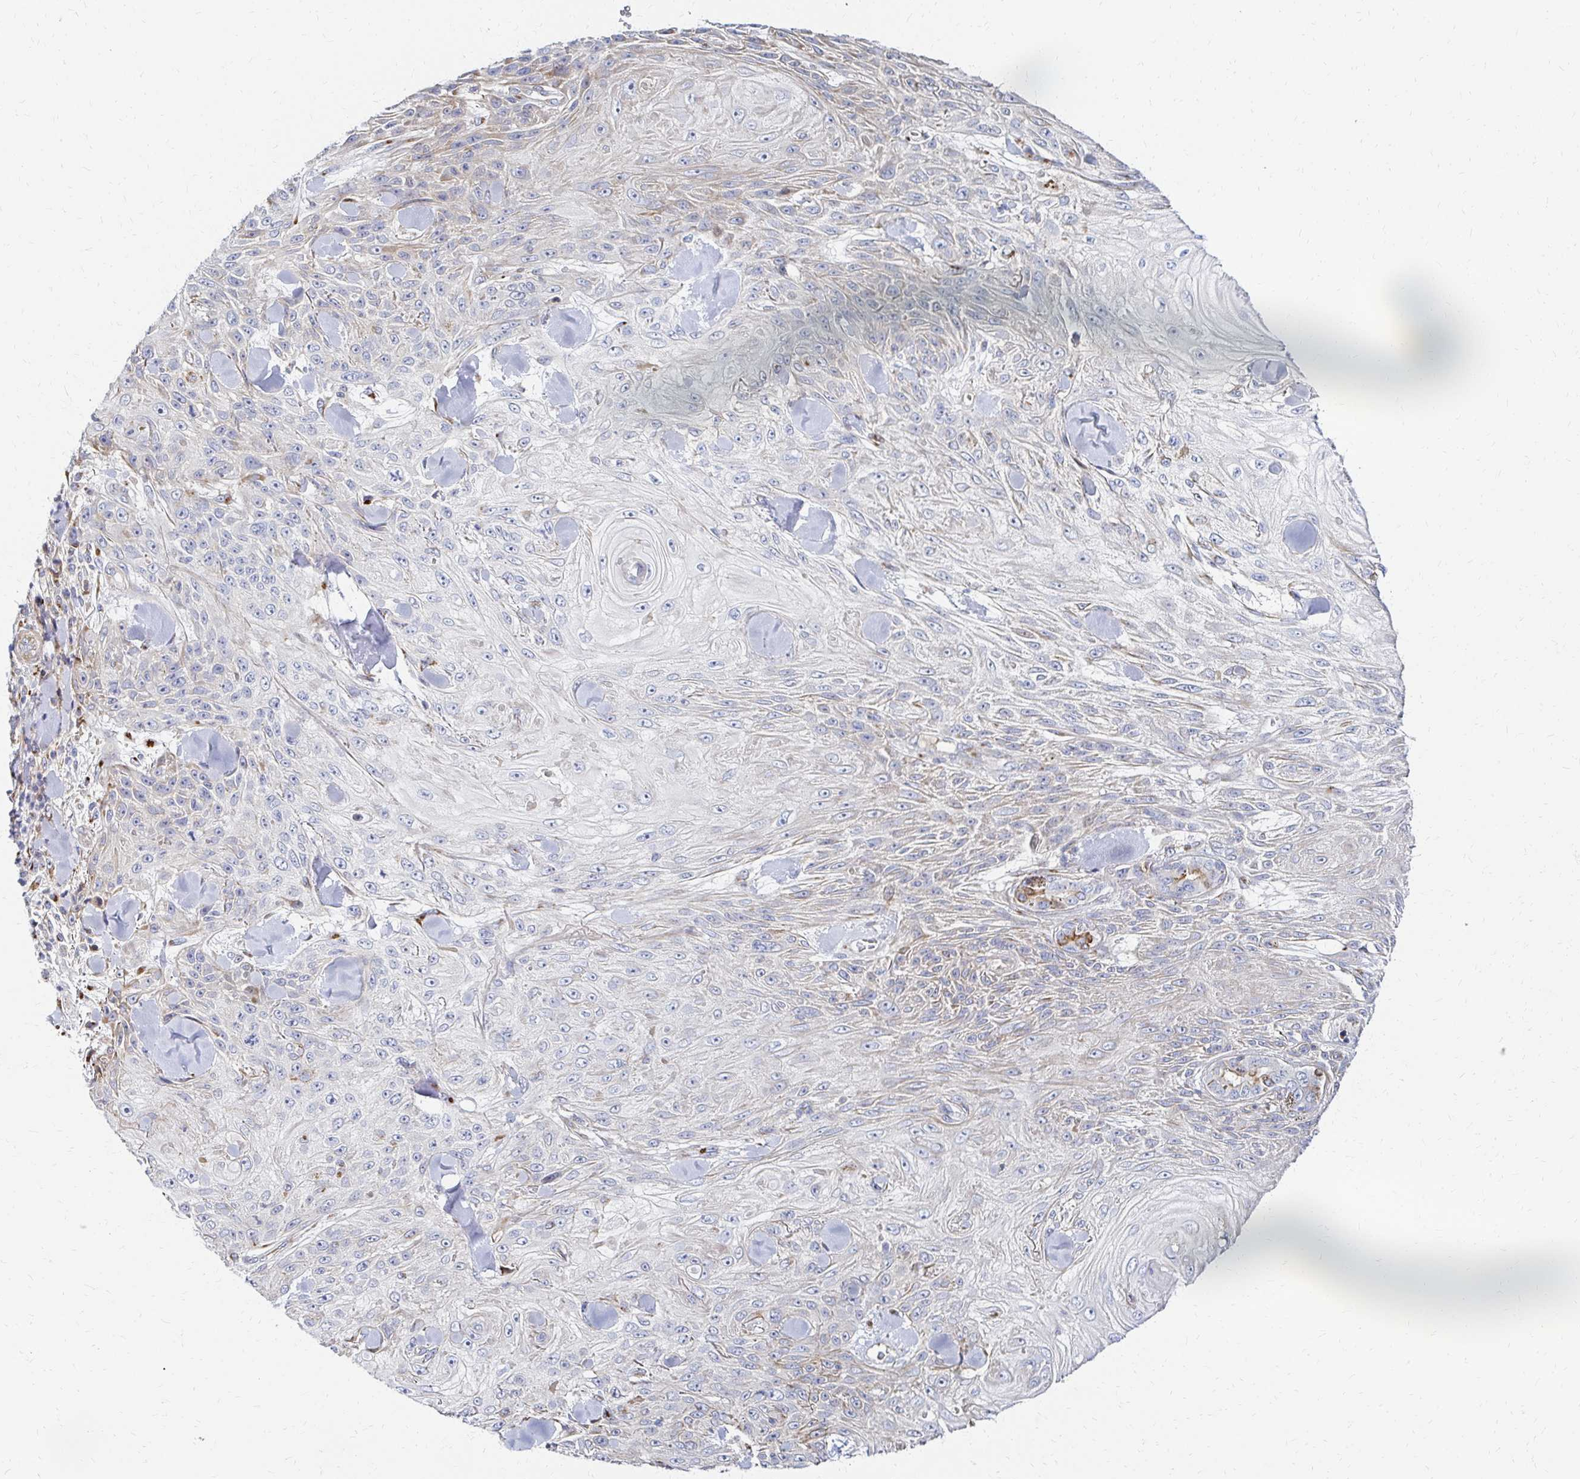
{"staining": {"intensity": "weak", "quantity": "<25%", "location": "cytoplasmic/membranous"}, "tissue": "skin cancer", "cell_type": "Tumor cells", "image_type": "cancer", "snomed": [{"axis": "morphology", "description": "Squamous cell carcinoma, NOS"}, {"axis": "topography", "description": "Skin"}], "caption": "IHC image of squamous cell carcinoma (skin) stained for a protein (brown), which shows no staining in tumor cells. (DAB immunohistochemistry (IHC) visualized using brightfield microscopy, high magnification).", "gene": "MAN1A1", "patient": {"sex": "male", "age": 88}}